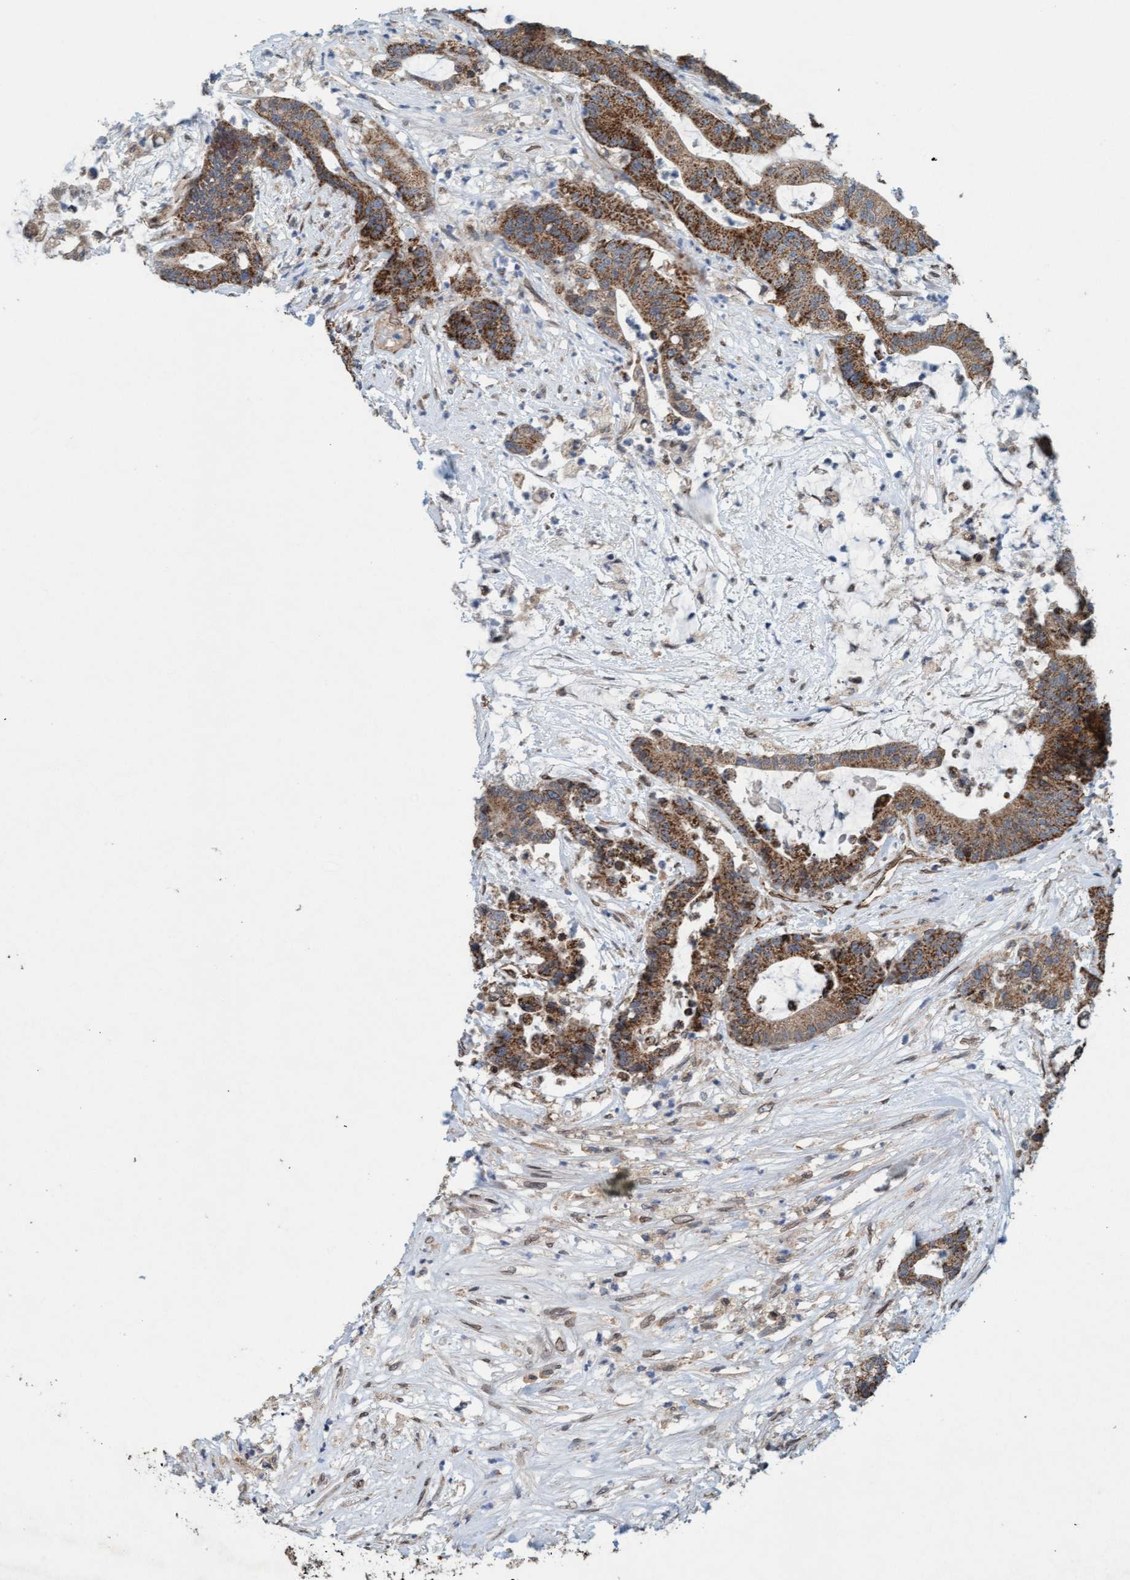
{"staining": {"intensity": "moderate", "quantity": ">75%", "location": "cytoplasmic/membranous"}, "tissue": "colorectal cancer", "cell_type": "Tumor cells", "image_type": "cancer", "snomed": [{"axis": "morphology", "description": "Adenocarcinoma, NOS"}, {"axis": "topography", "description": "Colon"}], "caption": "Protein analysis of colorectal cancer (adenocarcinoma) tissue shows moderate cytoplasmic/membranous staining in approximately >75% of tumor cells.", "gene": "MRPS23", "patient": {"sex": "female", "age": 84}}